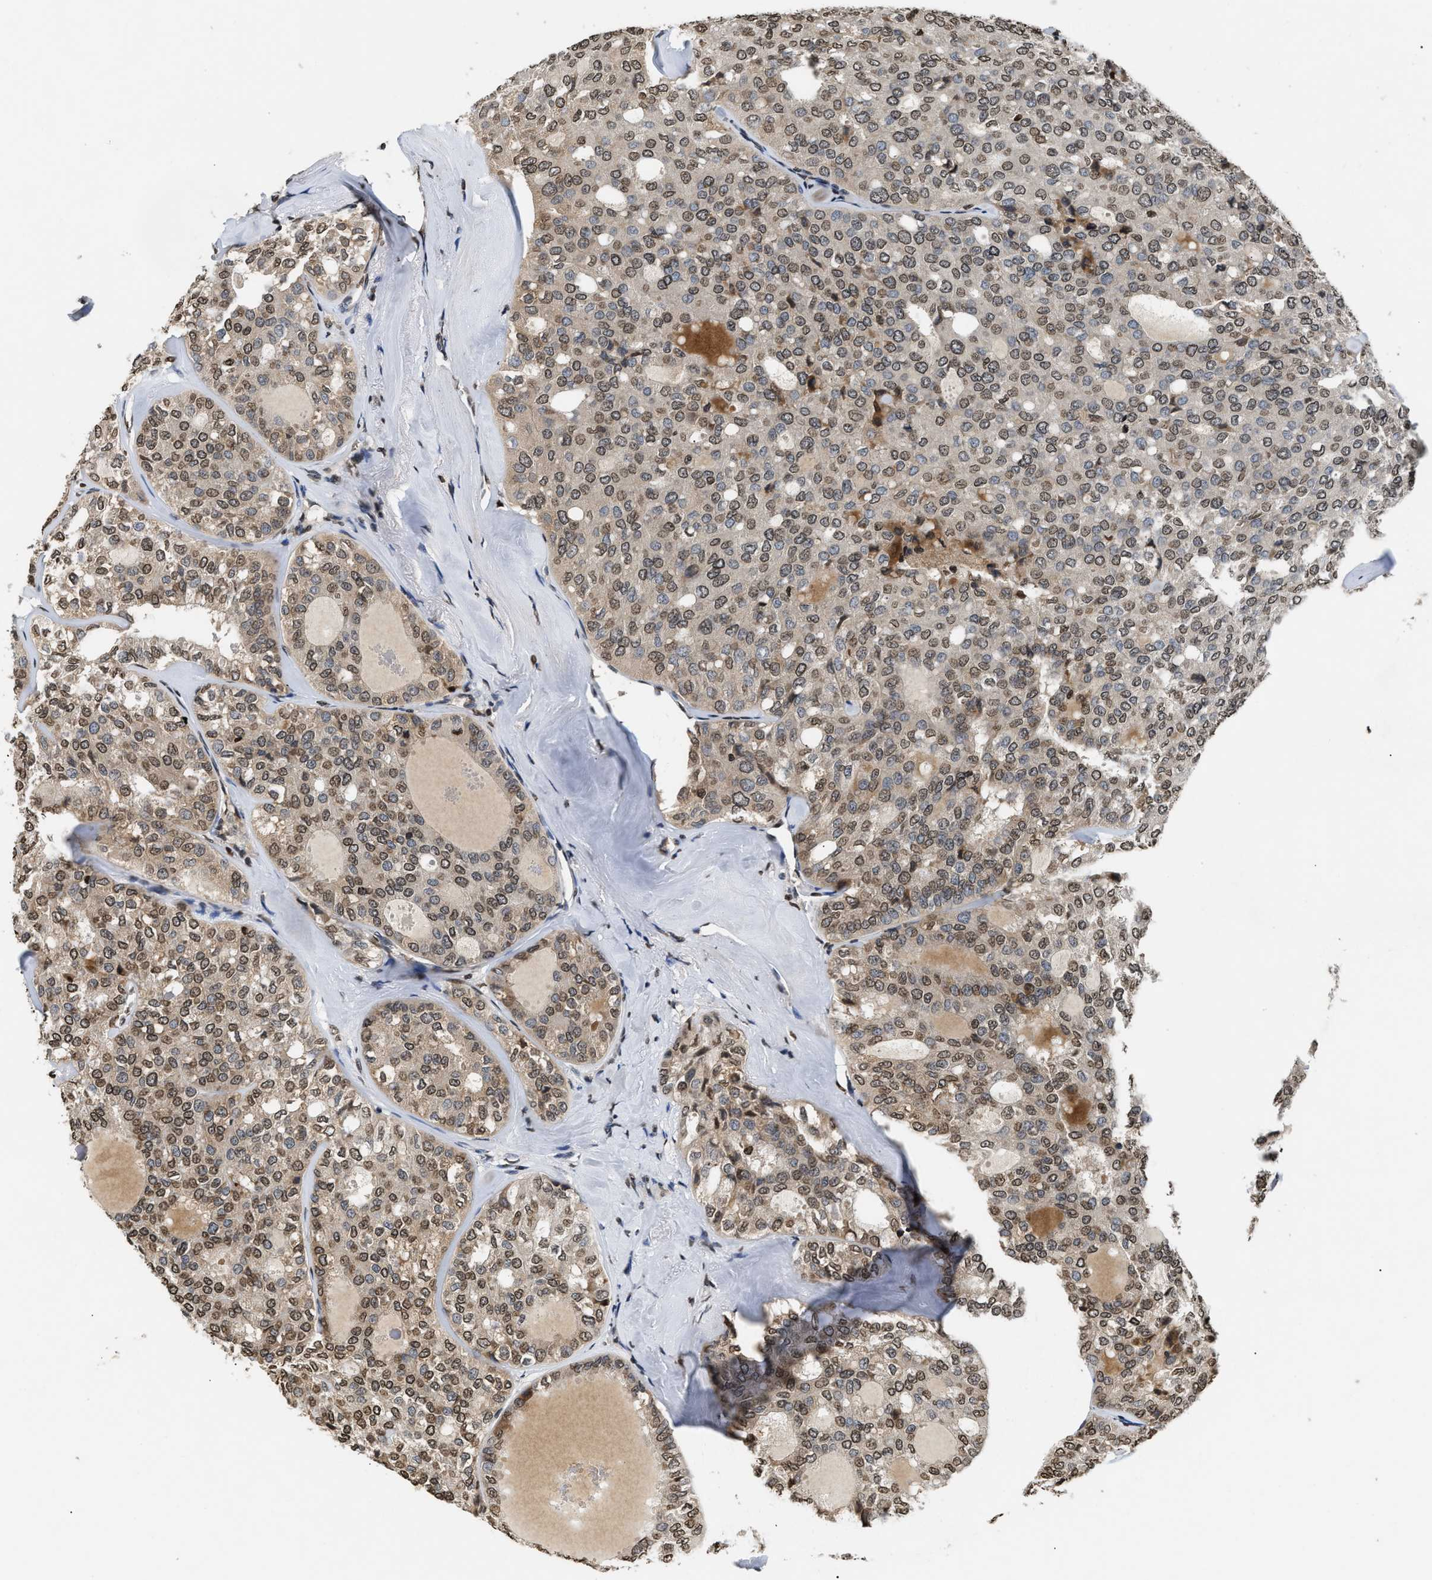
{"staining": {"intensity": "weak", "quantity": ">75%", "location": "cytoplasmic/membranous,nuclear"}, "tissue": "thyroid cancer", "cell_type": "Tumor cells", "image_type": "cancer", "snomed": [{"axis": "morphology", "description": "Follicular adenoma carcinoma, NOS"}, {"axis": "topography", "description": "Thyroid gland"}], "caption": "The image displays a brown stain indicating the presence of a protein in the cytoplasmic/membranous and nuclear of tumor cells in thyroid follicular adenoma carcinoma.", "gene": "DNASE1L3", "patient": {"sex": "male", "age": 75}}